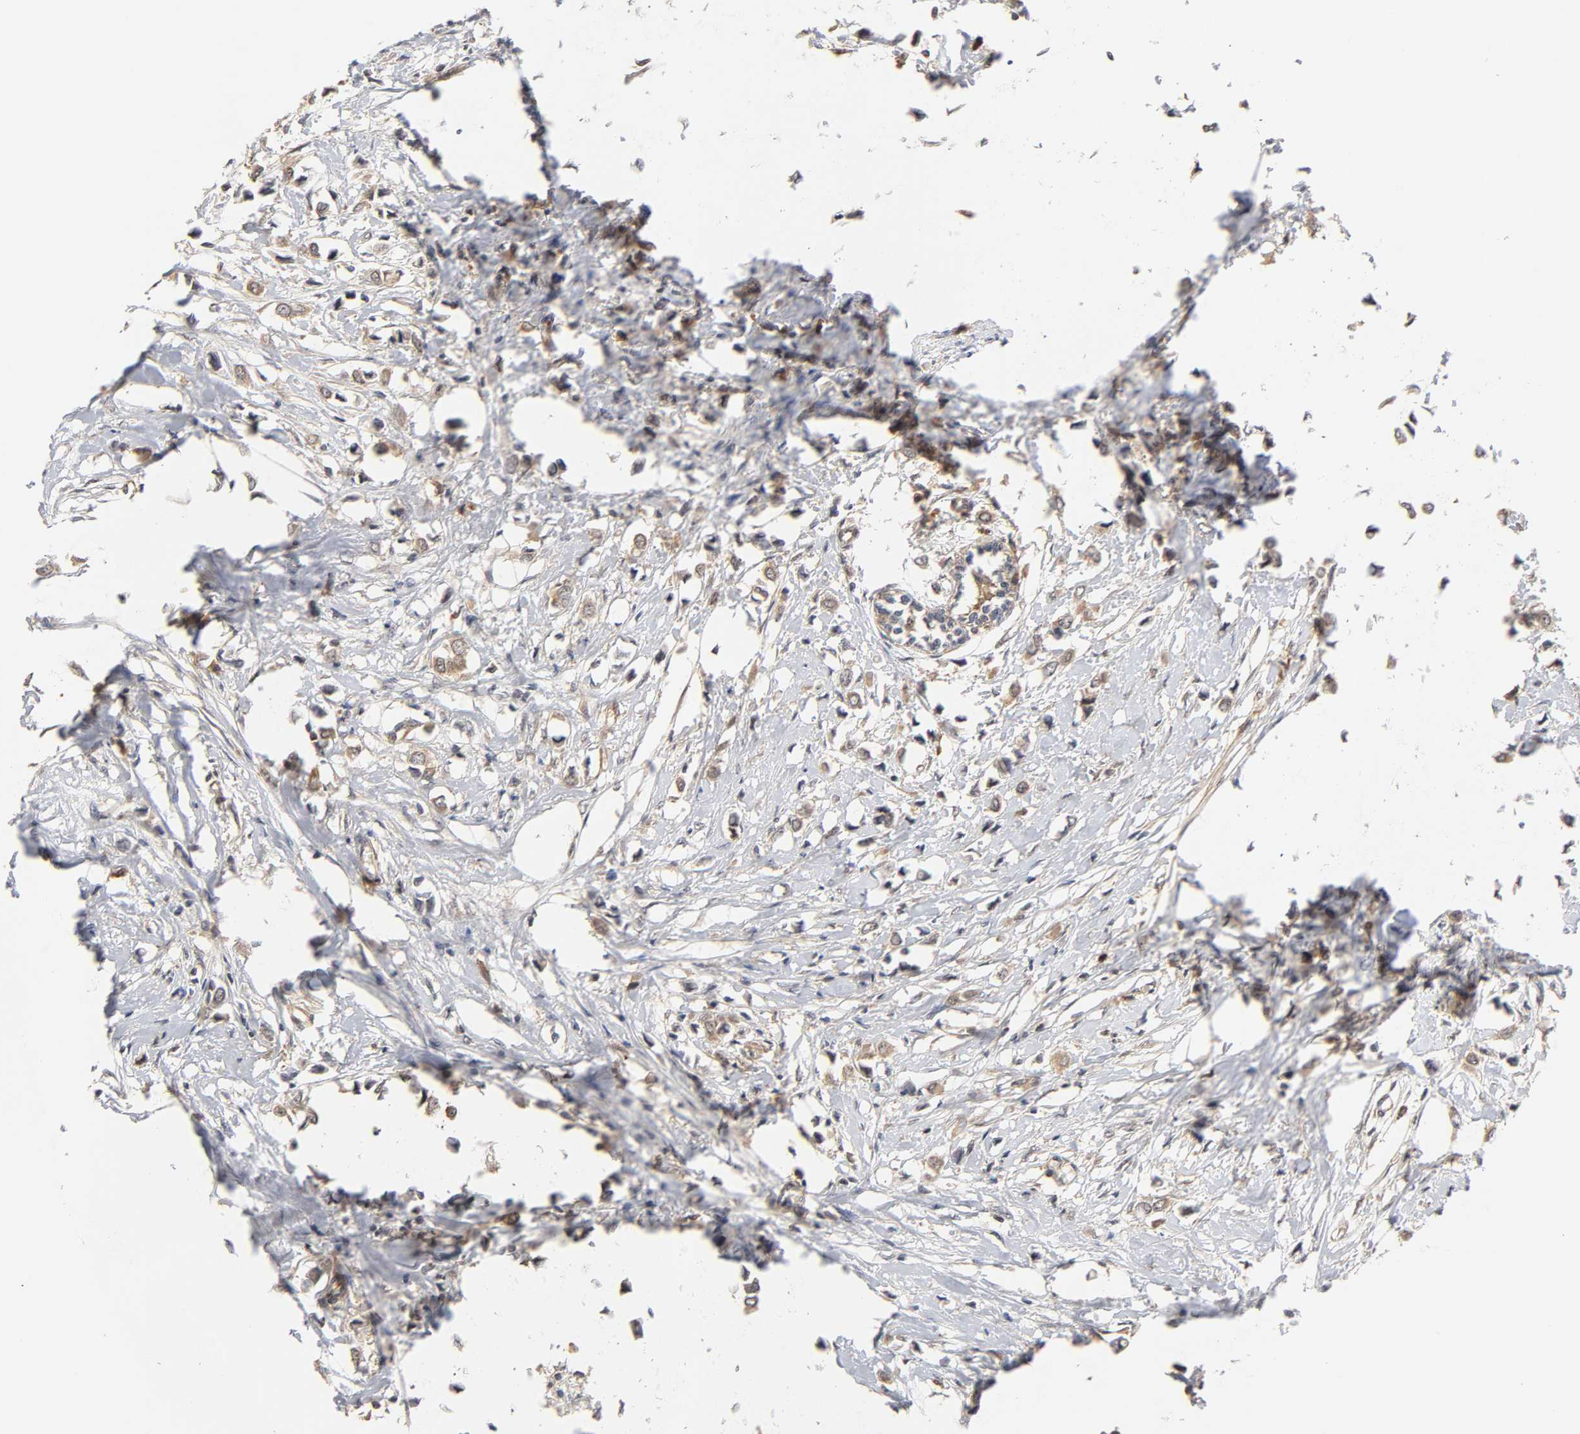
{"staining": {"intensity": "weak", "quantity": ">75%", "location": "cytoplasmic/membranous"}, "tissue": "breast cancer", "cell_type": "Tumor cells", "image_type": "cancer", "snomed": [{"axis": "morphology", "description": "Lobular carcinoma"}, {"axis": "topography", "description": "Breast"}], "caption": "This is a photomicrograph of immunohistochemistry (IHC) staining of breast cancer (lobular carcinoma), which shows weak staining in the cytoplasmic/membranous of tumor cells.", "gene": "PDE5A", "patient": {"sex": "female", "age": 51}}